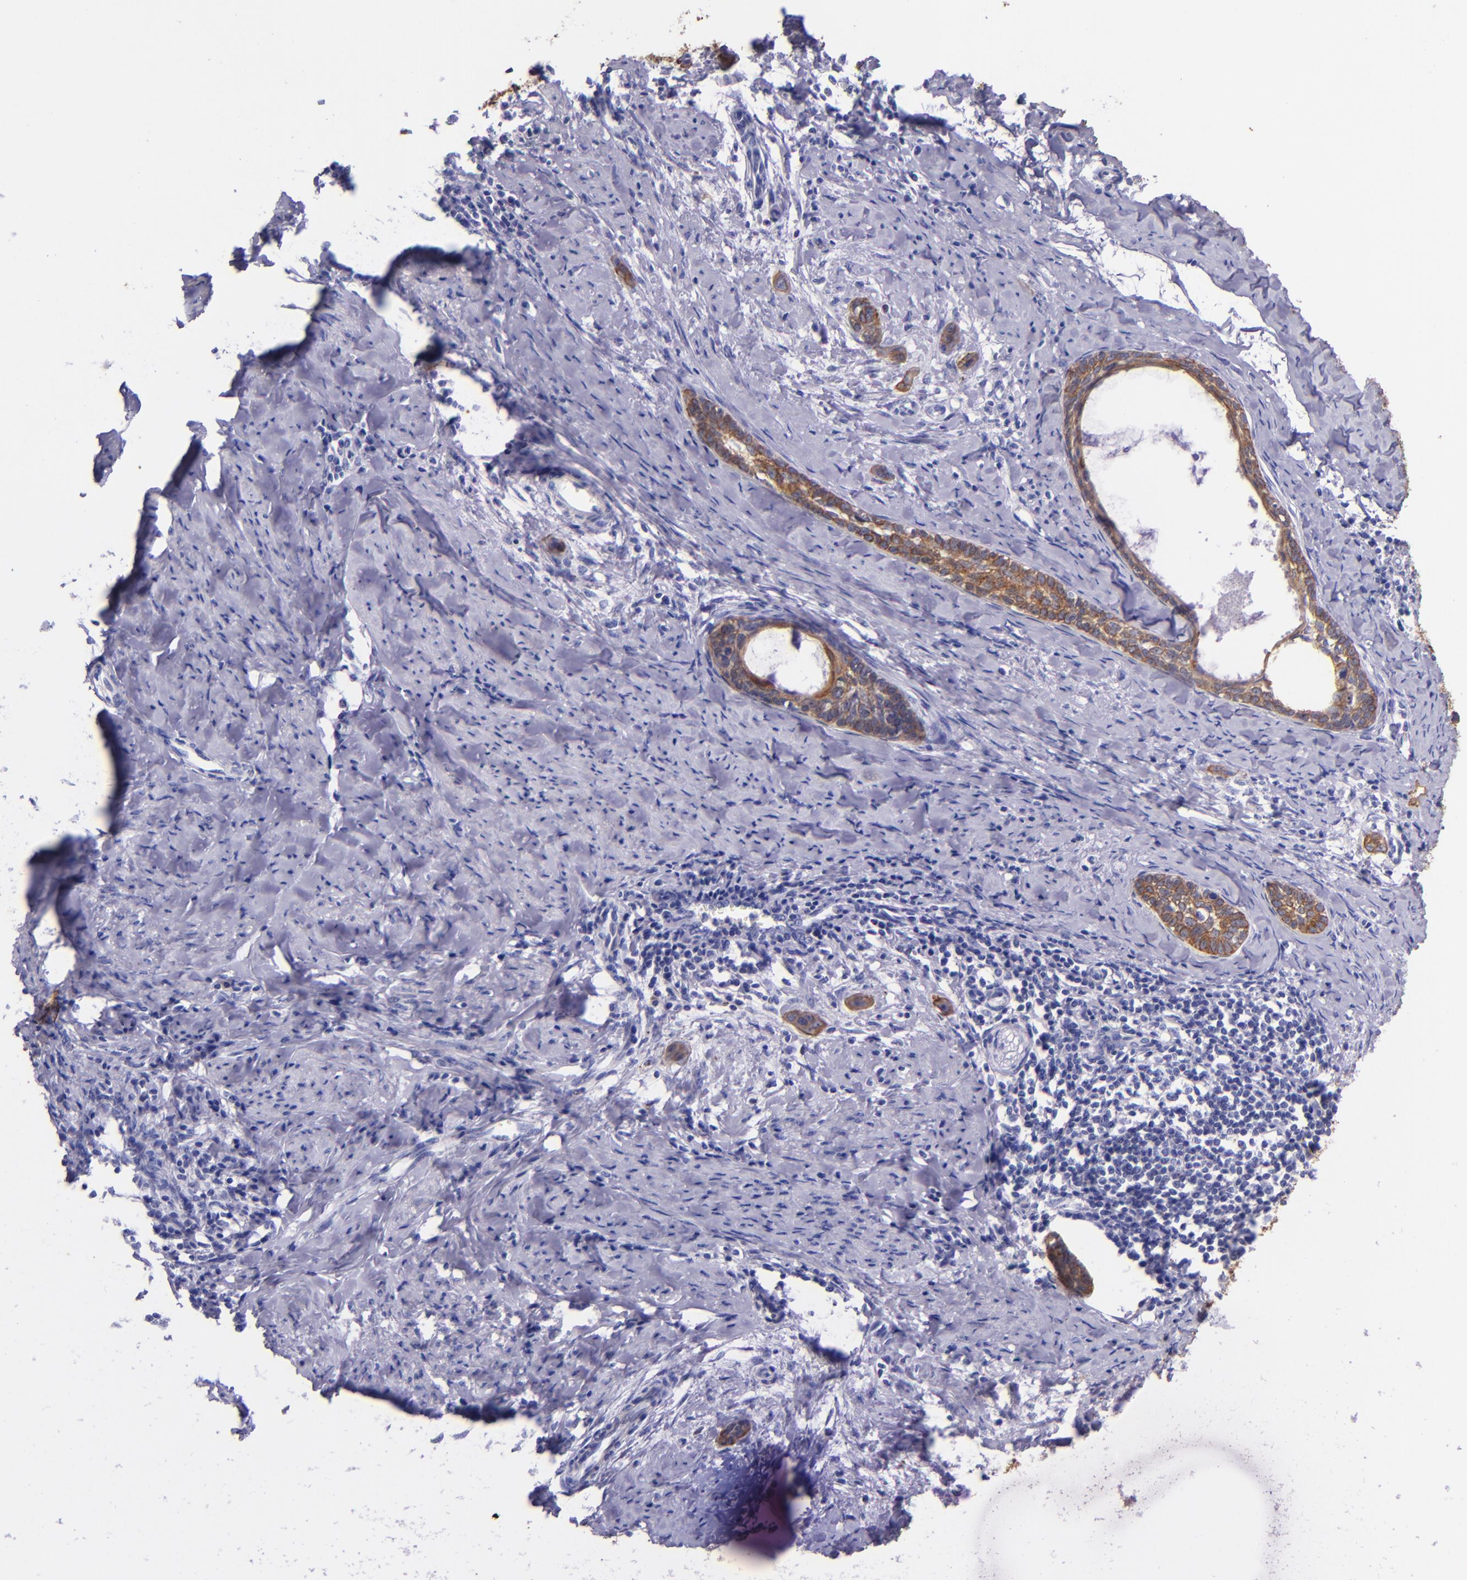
{"staining": {"intensity": "moderate", "quantity": ">75%", "location": "cytoplasmic/membranous"}, "tissue": "cervical cancer", "cell_type": "Tumor cells", "image_type": "cancer", "snomed": [{"axis": "morphology", "description": "Squamous cell carcinoma, NOS"}, {"axis": "topography", "description": "Cervix"}], "caption": "Human cervical cancer stained for a protein (brown) displays moderate cytoplasmic/membranous positive positivity in about >75% of tumor cells.", "gene": "KRT4", "patient": {"sex": "female", "age": 33}}